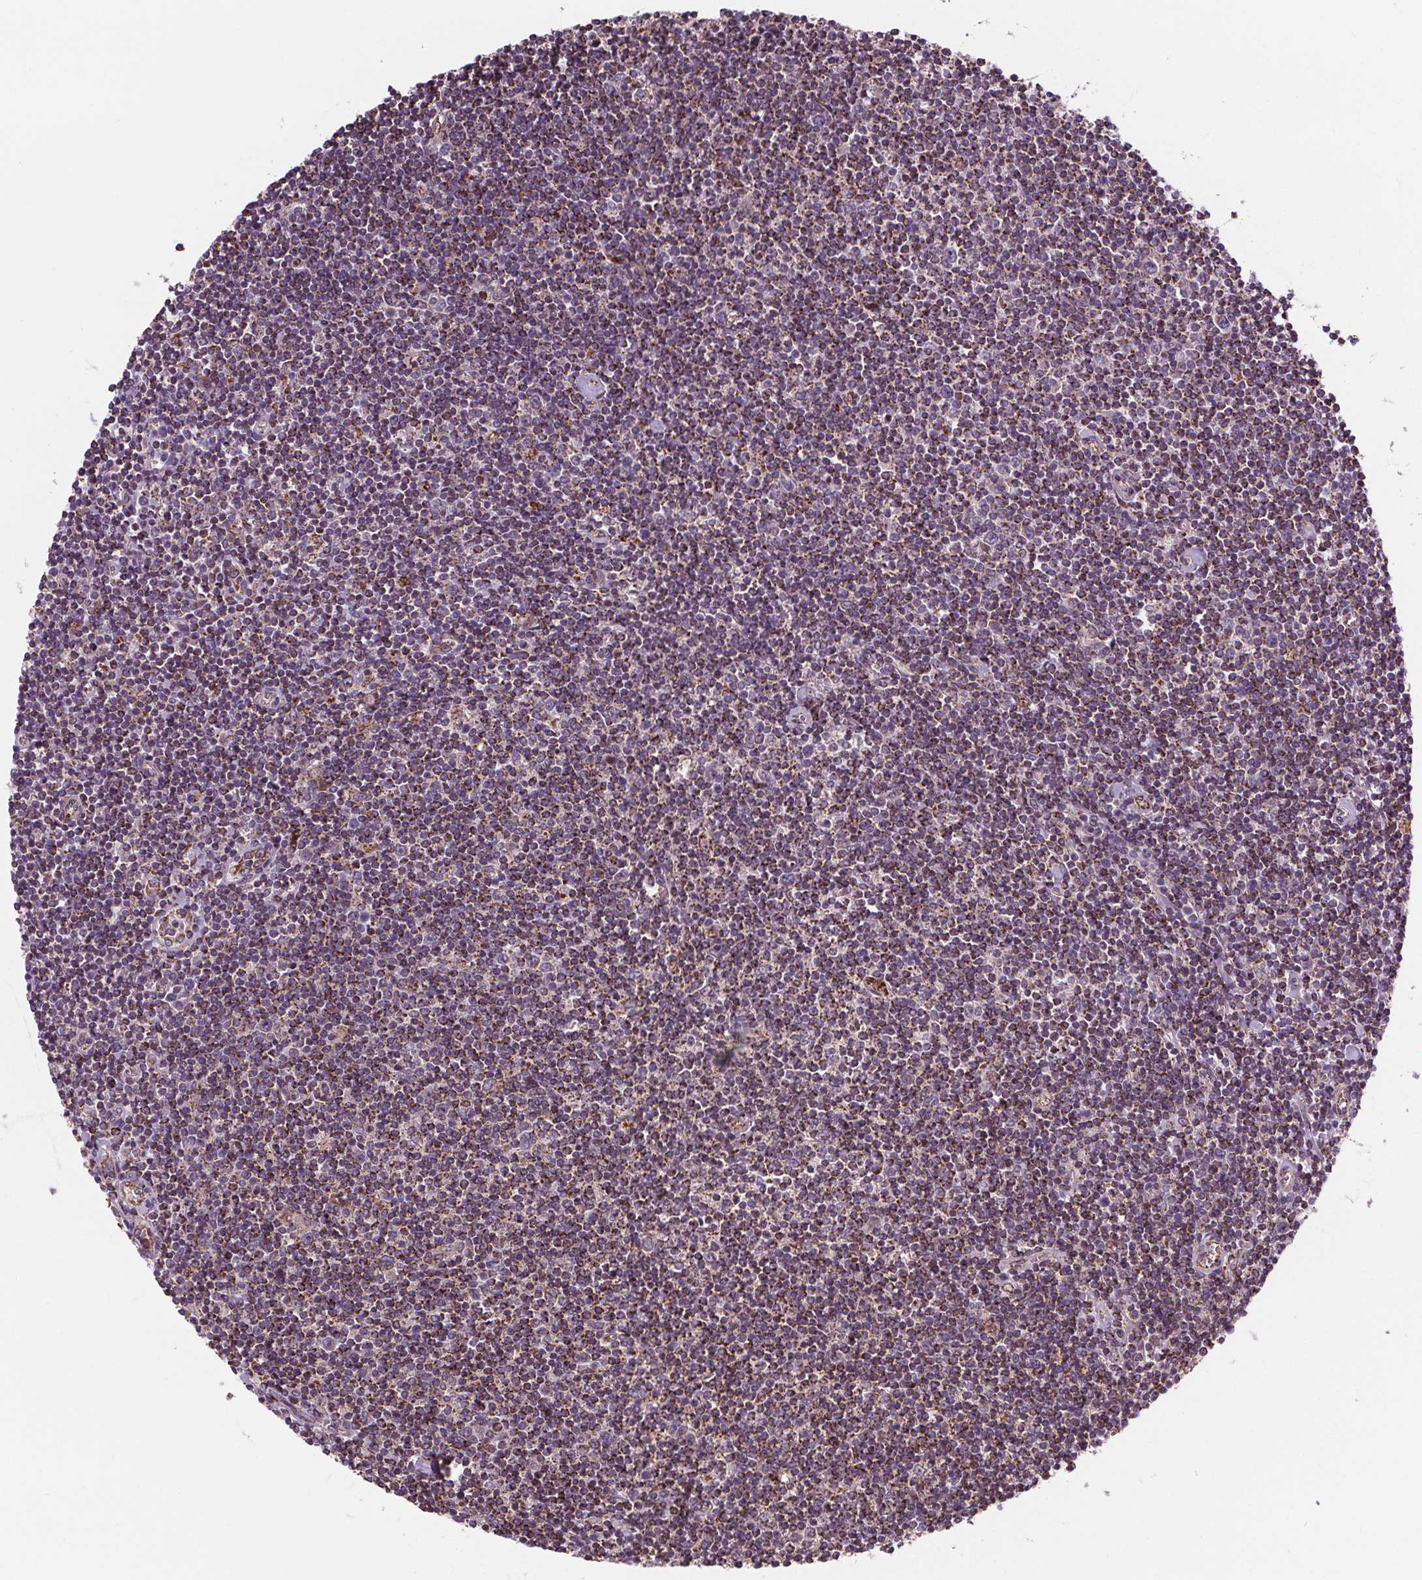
{"staining": {"intensity": "moderate", "quantity": "25%-75%", "location": "cytoplasmic/membranous"}, "tissue": "lymphoma", "cell_type": "Tumor cells", "image_type": "cancer", "snomed": [{"axis": "morphology", "description": "Hodgkin's disease, NOS"}, {"axis": "topography", "description": "Lymph node"}], "caption": "Hodgkin's disease tissue reveals moderate cytoplasmic/membranous staining in about 25%-75% of tumor cells, visualized by immunohistochemistry.", "gene": "GOLT1B", "patient": {"sex": "male", "age": 40}}